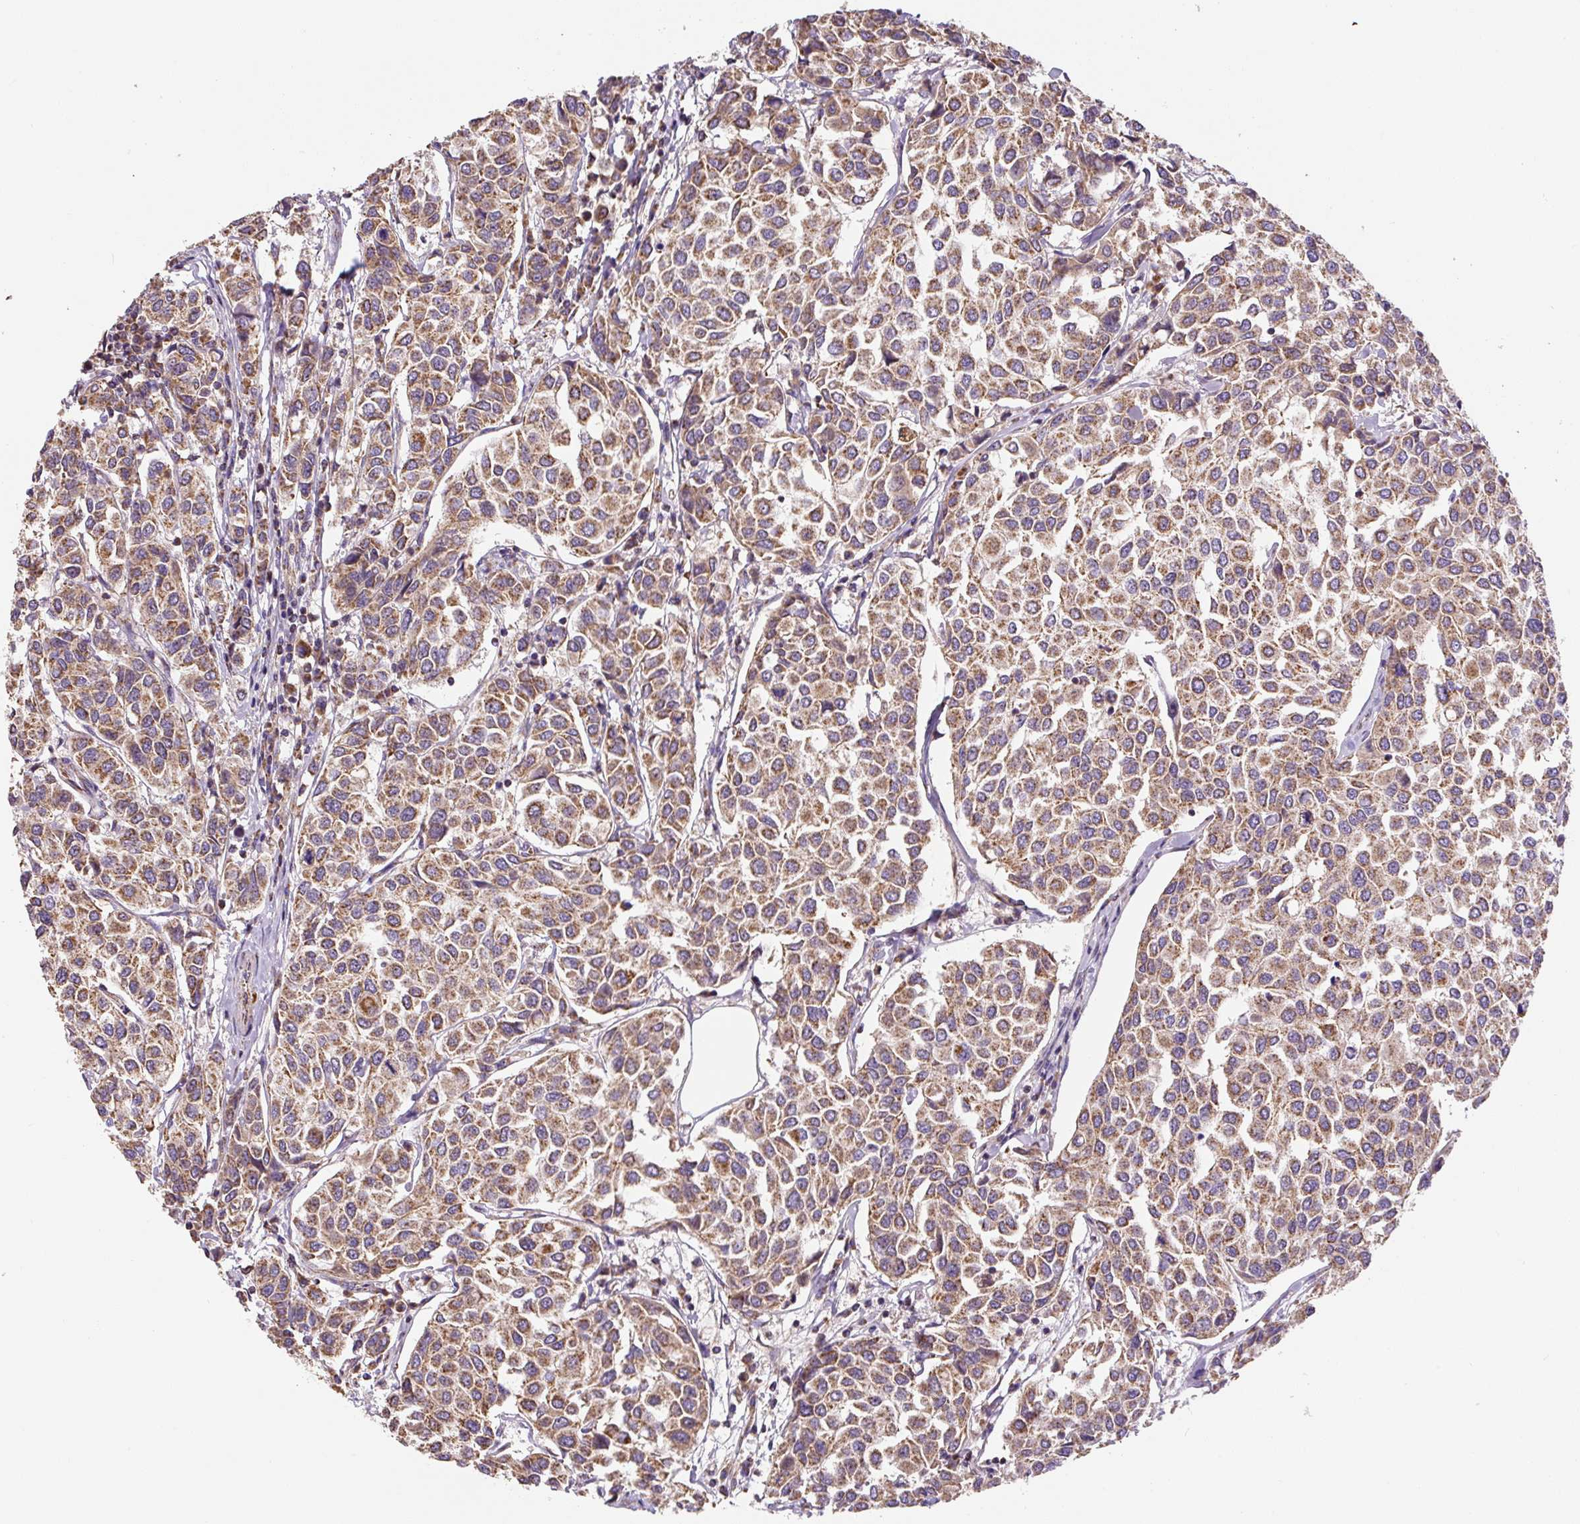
{"staining": {"intensity": "moderate", "quantity": ">75%", "location": "cytoplasmic/membranous"}, "tissue": "breast cancer", "cell_type": "Tumor cells", "image_type": "cancer", "snomed": [{"axis": "morphology", "description": "Duct carcinoma"}, {"axis": "topography", "description": "Breast"}], "caption": "Brown immunohistochemical staining in breast invasive ductal carcinoma reveals moderate cytoplasmic/membranous positivity in approximately >75% of tumor cells. The staining was performed using DAB to visualize the protein expression in brown, while the nuclei were stained in blue with hematoxylin (Magnification: 20x).", "gene": "MFSD9", "patient": {"sex": "female", "age": 55}}